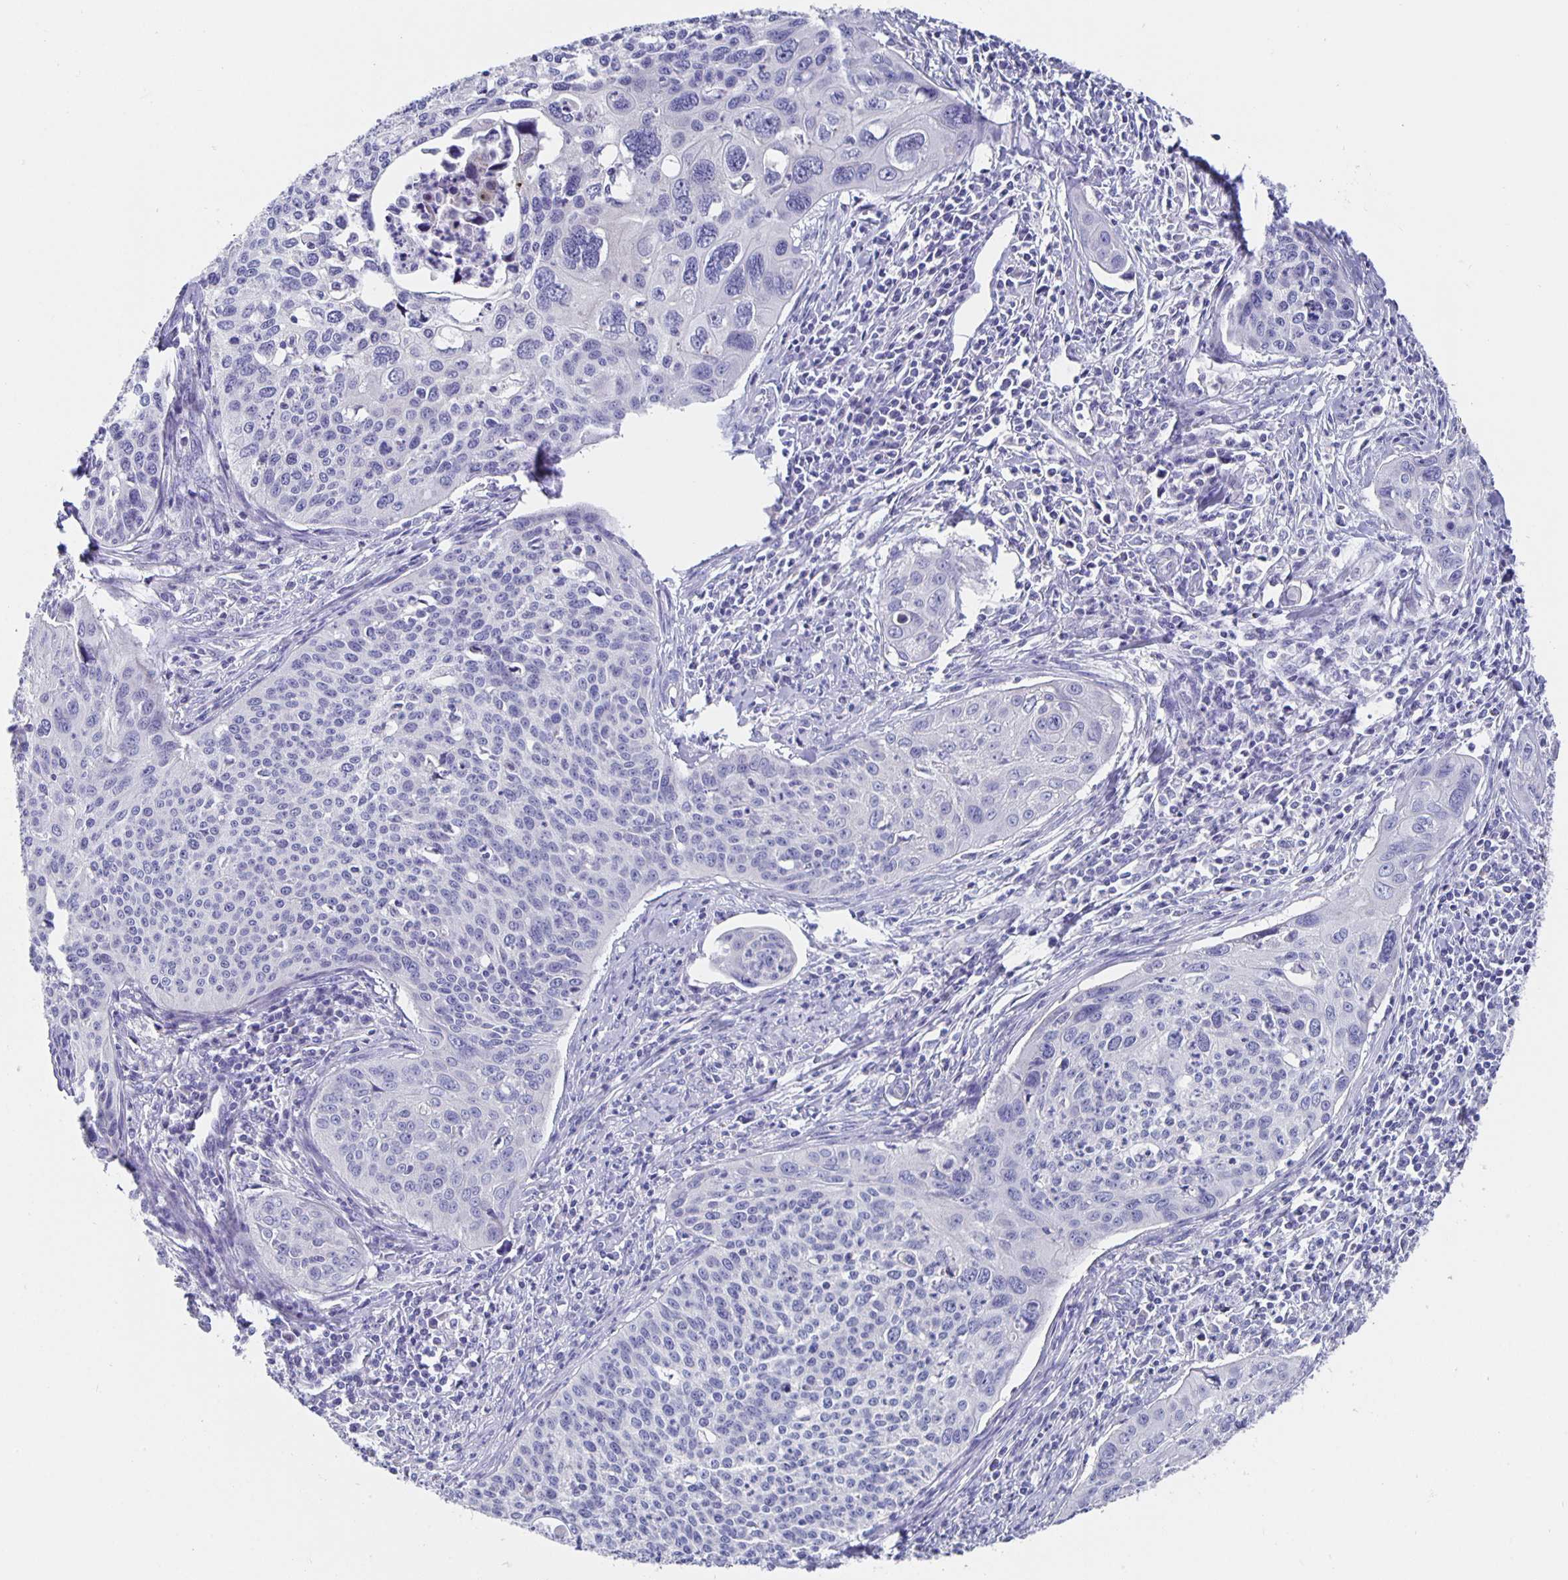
{"staining": {"intensity": "negative", "quantity": "none", "location": "none"}, "tissue": "cervical cancer", "cell_type": "Tumor cells", "image_type": "cancer", "snomed": [{"axis": "morphology", "description": "Squamous cell carcinoma, NOS"}, {"axis": "topography", "description": "Cervix"}], "caption": "The photomicrograph demonstrates no significant positivity in tumor cells of cervical cancer (squamous cell carcinoma). (Stains: DAB IHC with hematoxylin counter stain, Microscopy: brightfield microscopy at high magnification).", "gene": "CFAP74", "patient": {"sex": "female", "age": 31}}